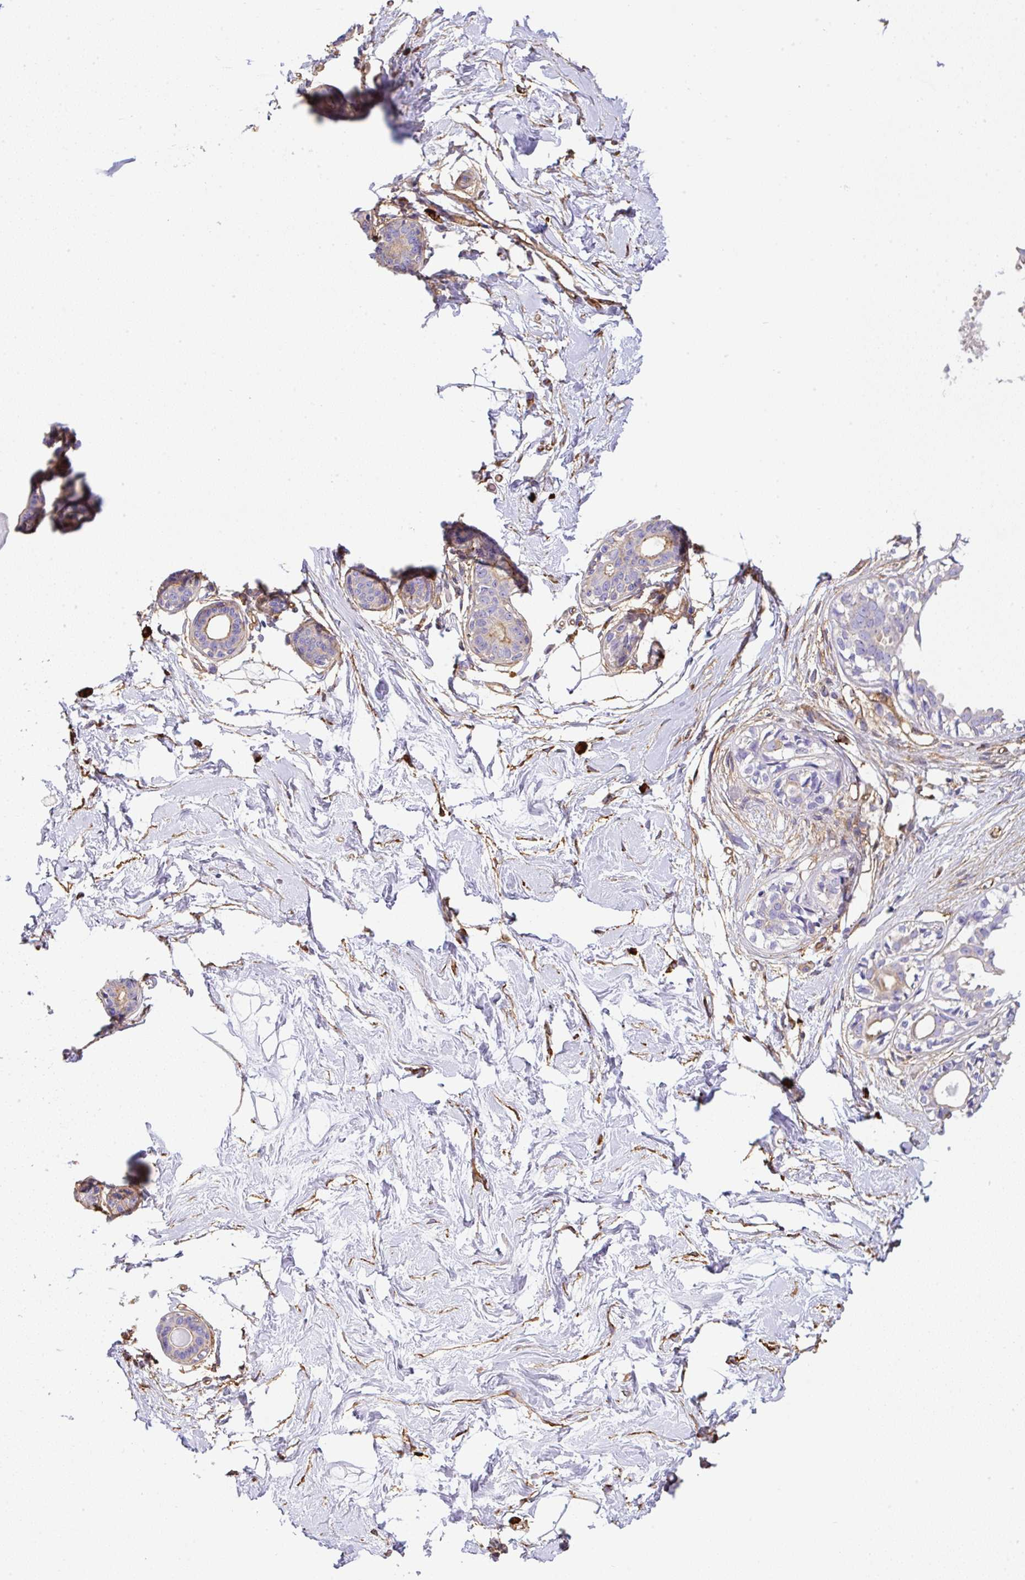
{"staining": {"intensity": "negative", "quantity": "none", "location": "none"}, "tissue": "breast", "cell_type": "Adipocytes", "image_type": "normal", "snomed": [{"axis": "morphology", "description": "Normal tissue, NOS"}, {"axis": "topography", "description": "Breast"}], "caption": "Histopathology image shows no protein expression in adipocytes of normal breast.", "gene": "MAGEB5", "patient": {"sex": "female", "age": 45}}